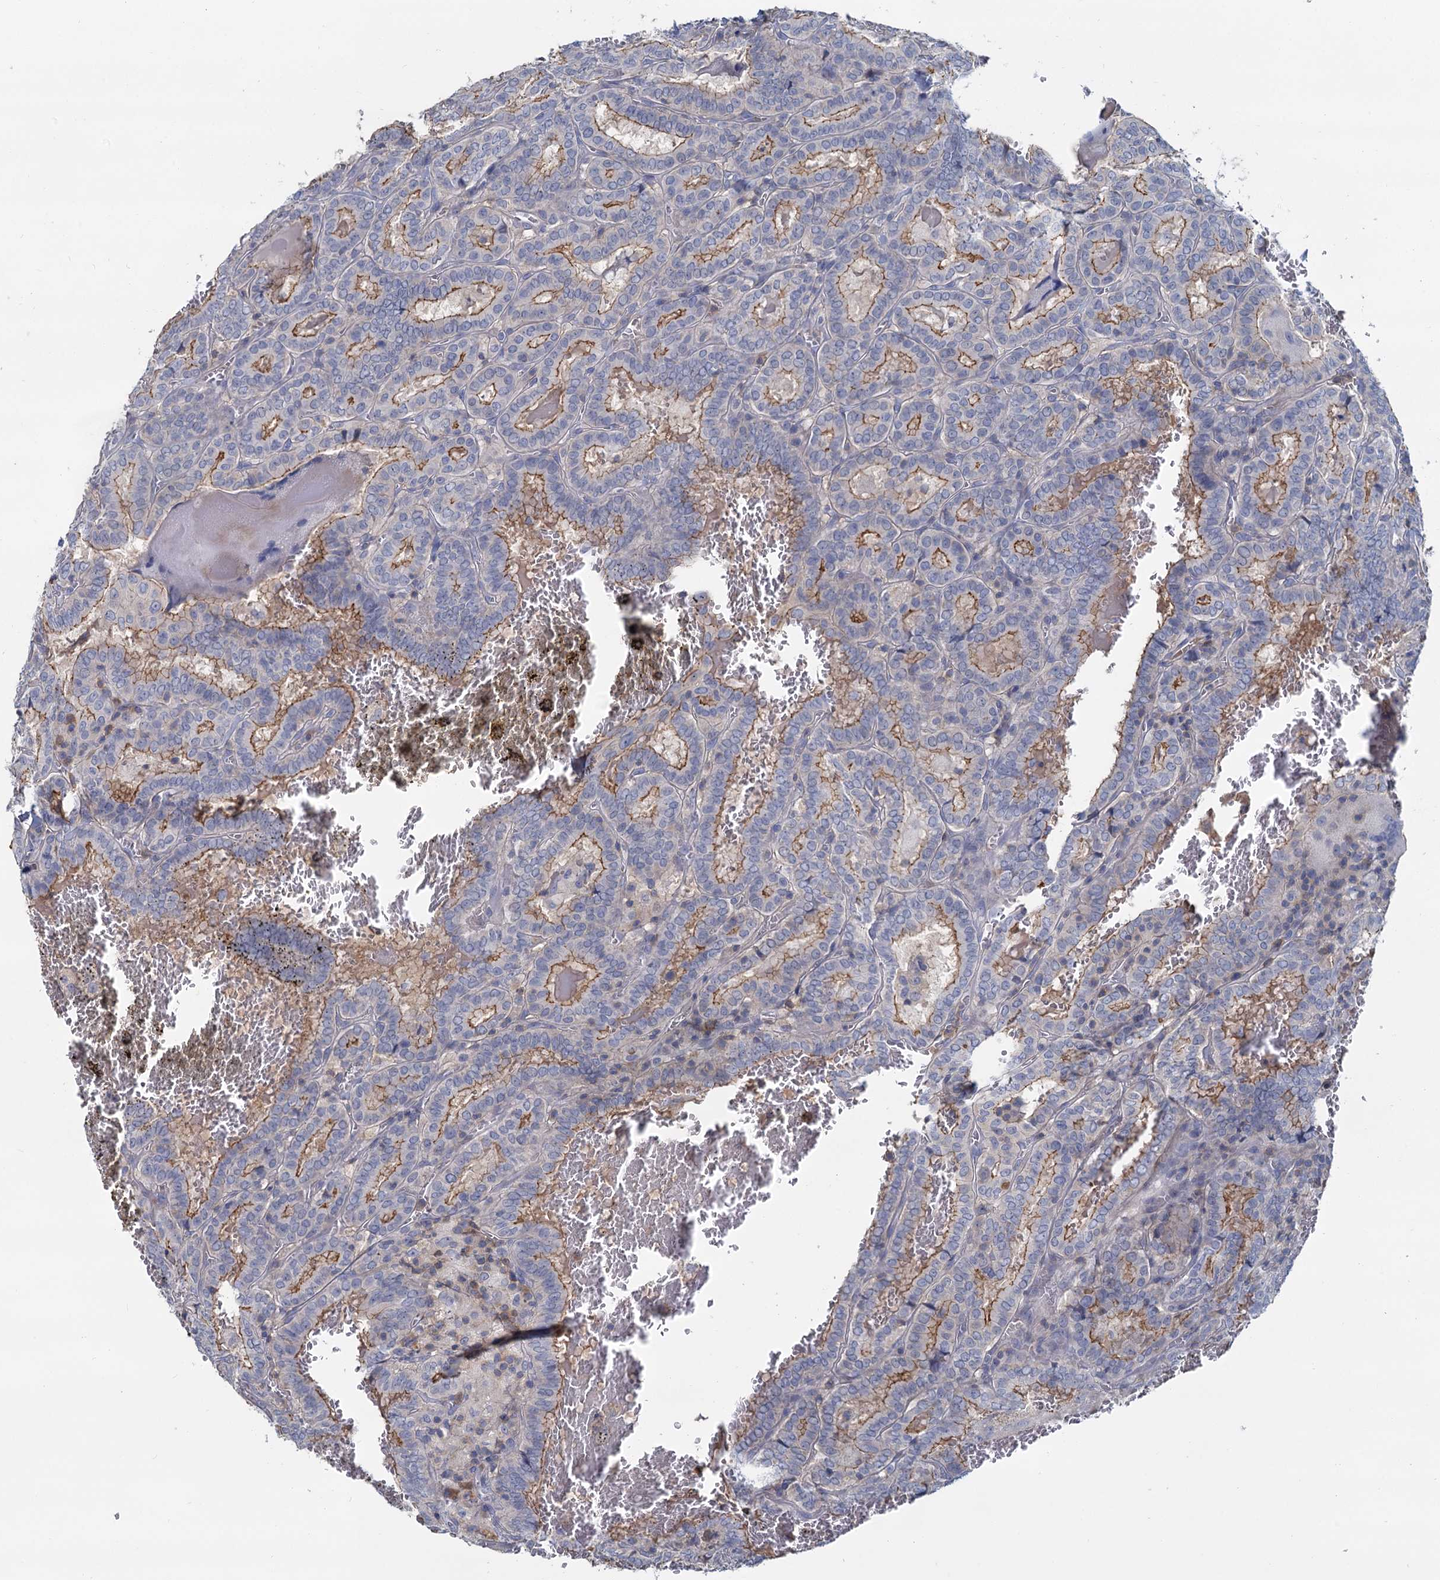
{"staining": {"intensity": "moderate", "quantity": "25%-75%", "location": "cytoplasmic/membranous"}, "tissue": "thyroid cancer", "cell_type": "Tumor cells", "image_type": "cancer", "snomed": [{"axis": "morphology", "description": "Papillary adenocarcinoma, NOS"}, {"axis": "topography", "description": "Thyroid gland"}], "caption": "IHC image of human thyroid cancer stained for a protein (brown), which displays medium levels of moderate cytoplasmic/membranous staining in about 25%-75% of tumor cells.", "gene": "ACSM3", "patient": {"sex": "female", "age": 72}}